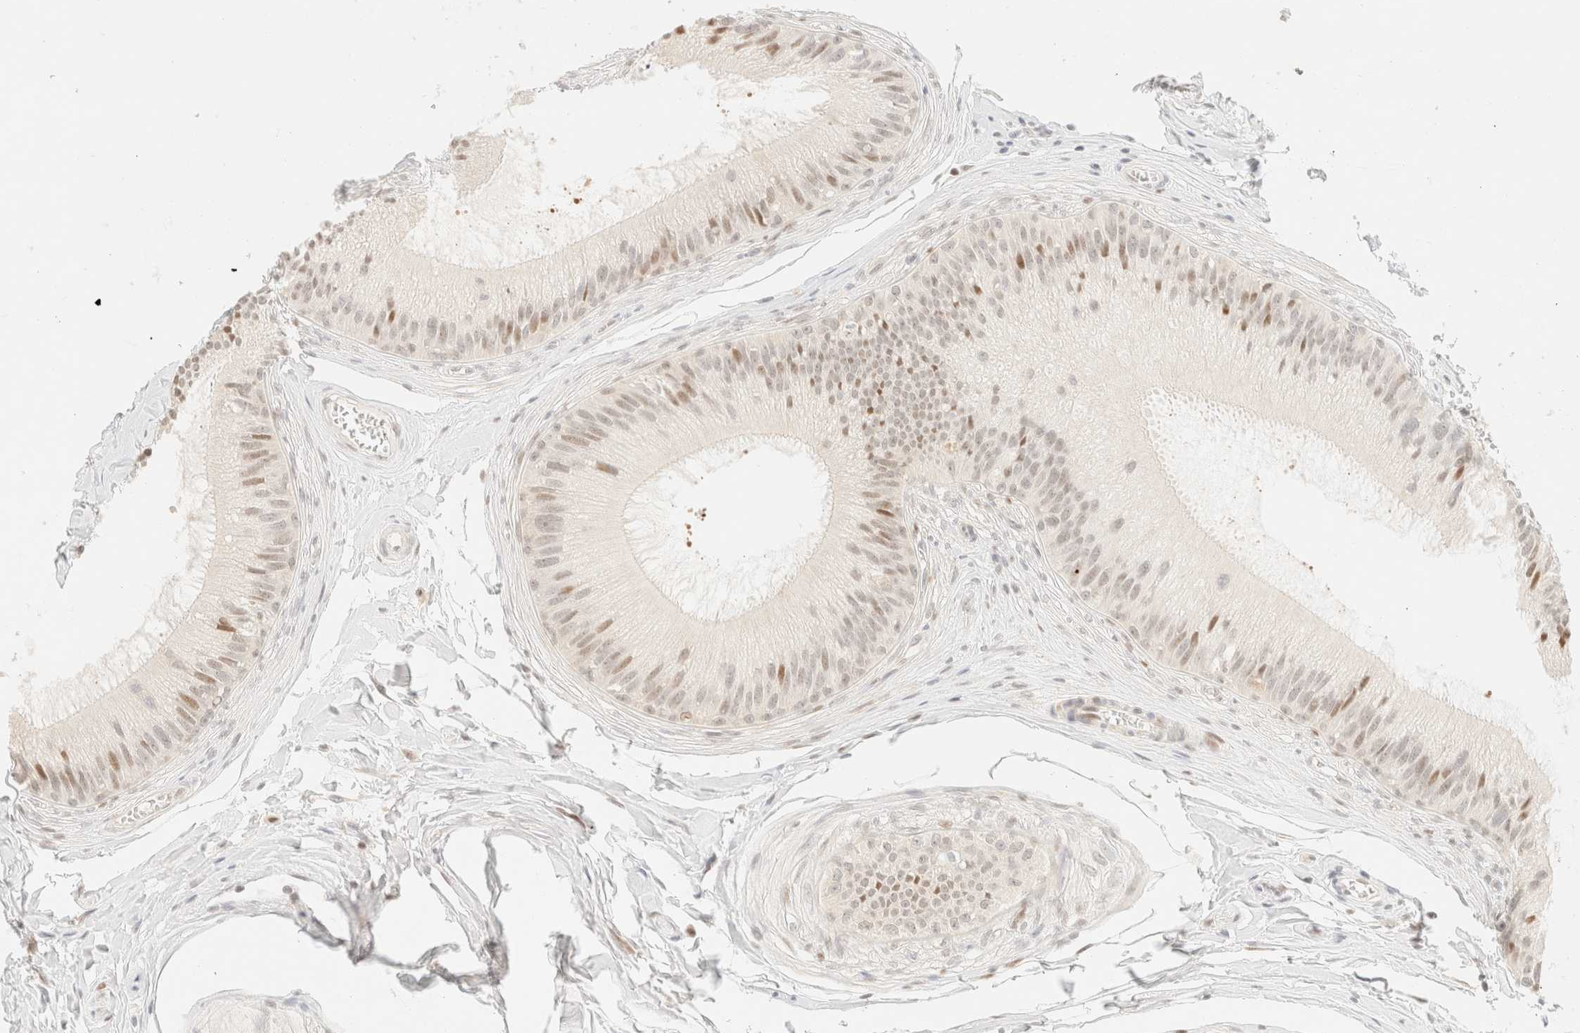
{"staining": {"intensity": "moderate", "quantity": "25%-75%", "location": "nuclear"}, "tissue": "epididymis", "cell_type": "Glandular cells", "image_type": "normal", "snomed": [{"axis": "morphology", "description": "Normal tissue, NOS"}, {"axis": "topography", "description": "Epididymis"}], "caption": "The immunohistochemical stain shows moderate nuclear staining in glandular cells of benign epididymis. Nuclei are stained in blue.", "gene": "TSR1", "patient": {"sex": "male", "age": 31}}